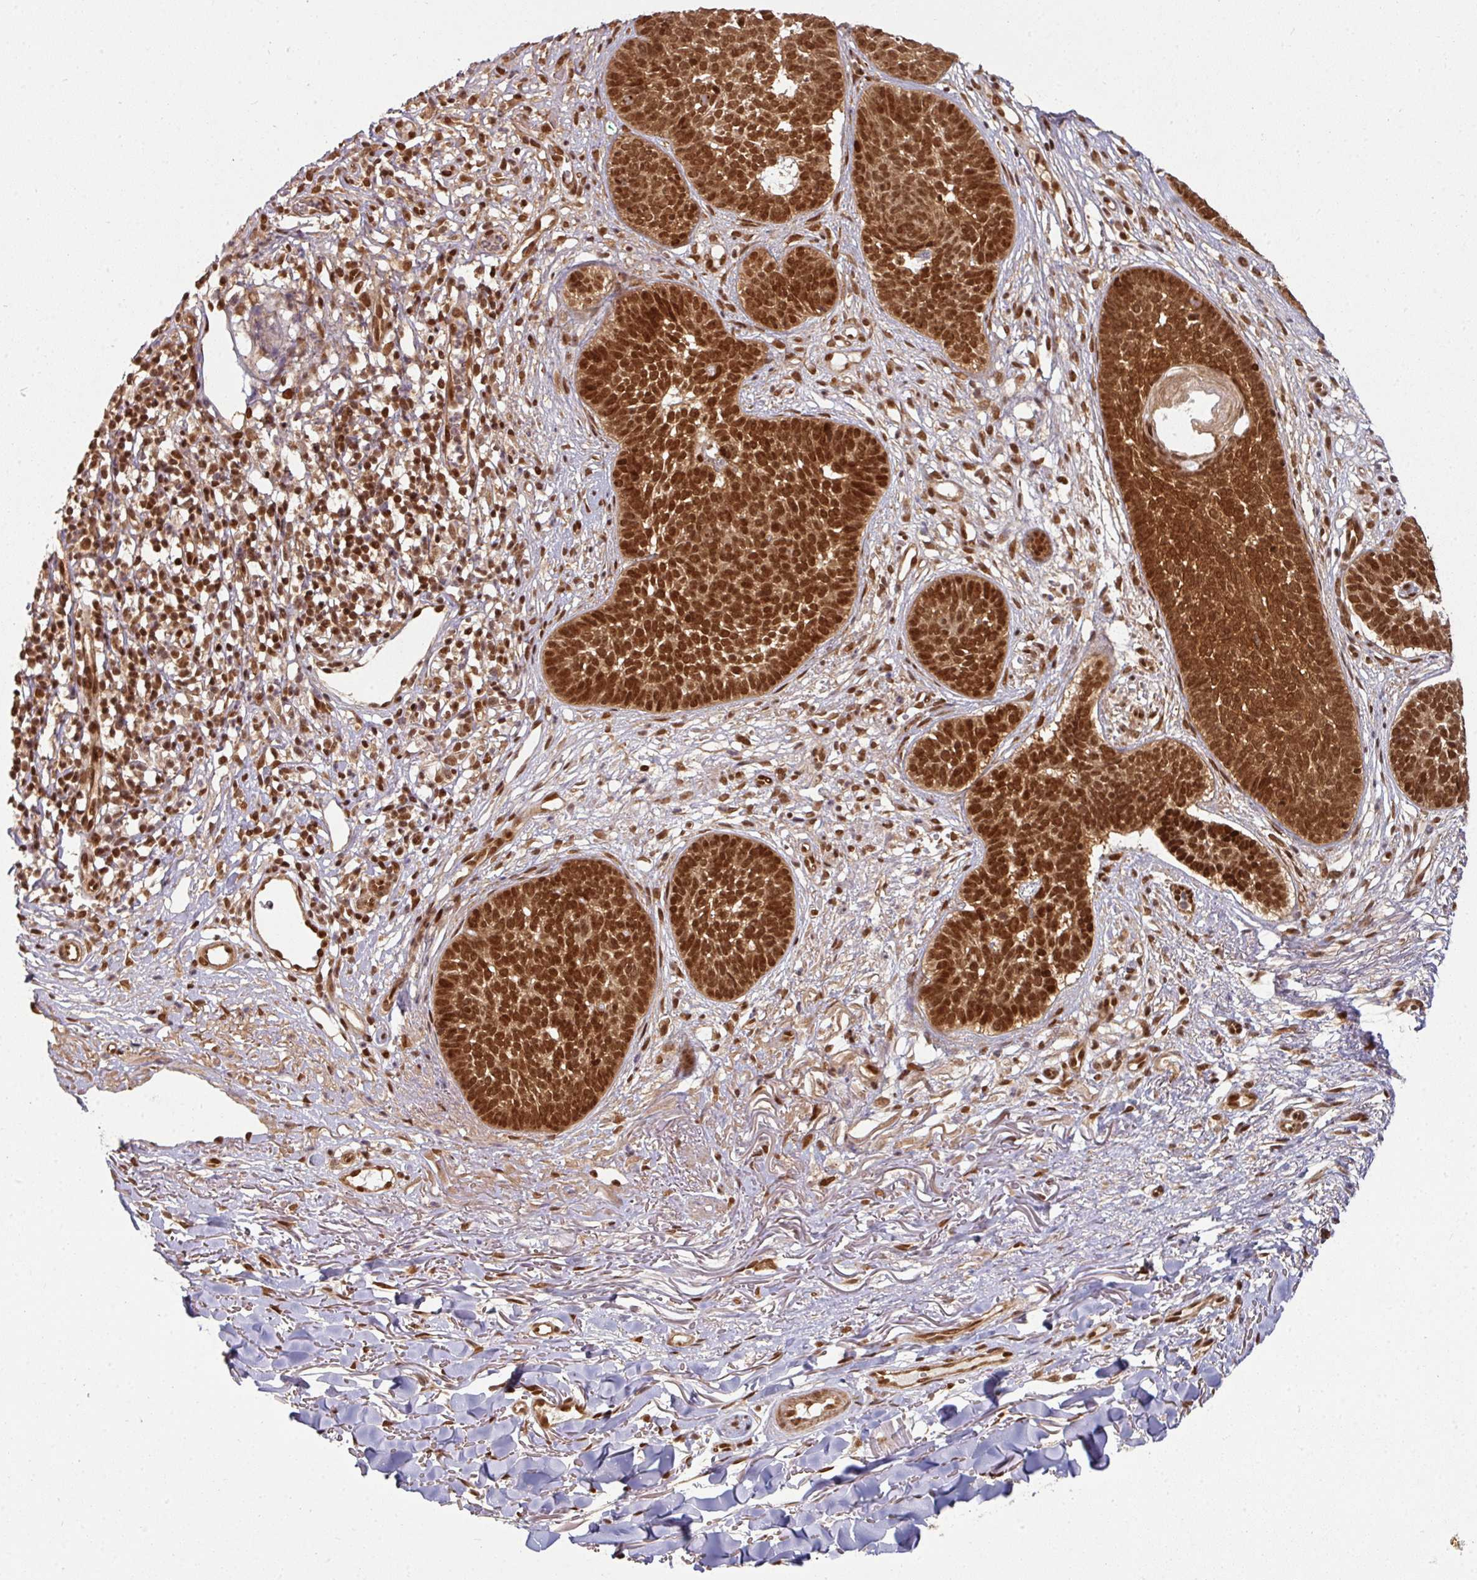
{"staining": {"intensity": "strong", "quantity": ">75%", "location": "cytoplasmic/membranous,nuclear"}, "tissue": "skin cancer", "cell_type": "Tumor cells", "image_type": "cancer", "snomed": [{"axis": "morphology", "description": "Basal cell carcinoma"}, {"axis": "topography", "description": "Skin"}, {"axis": "topography", "description": "Skin of neck"}, {"axis": "topography", "description": "Skin of shoulder"}, {"axis": "topography", "description": "Skin of back"}], "caption": "Protein staining by IHC displays strong cytoplasmic/membranous and nuclear positivity in approximately >75% of tumor cells in skin basal cell carcinoma.", "gene": "SIK3", "patient": {"sex": "male", "age": 80}}